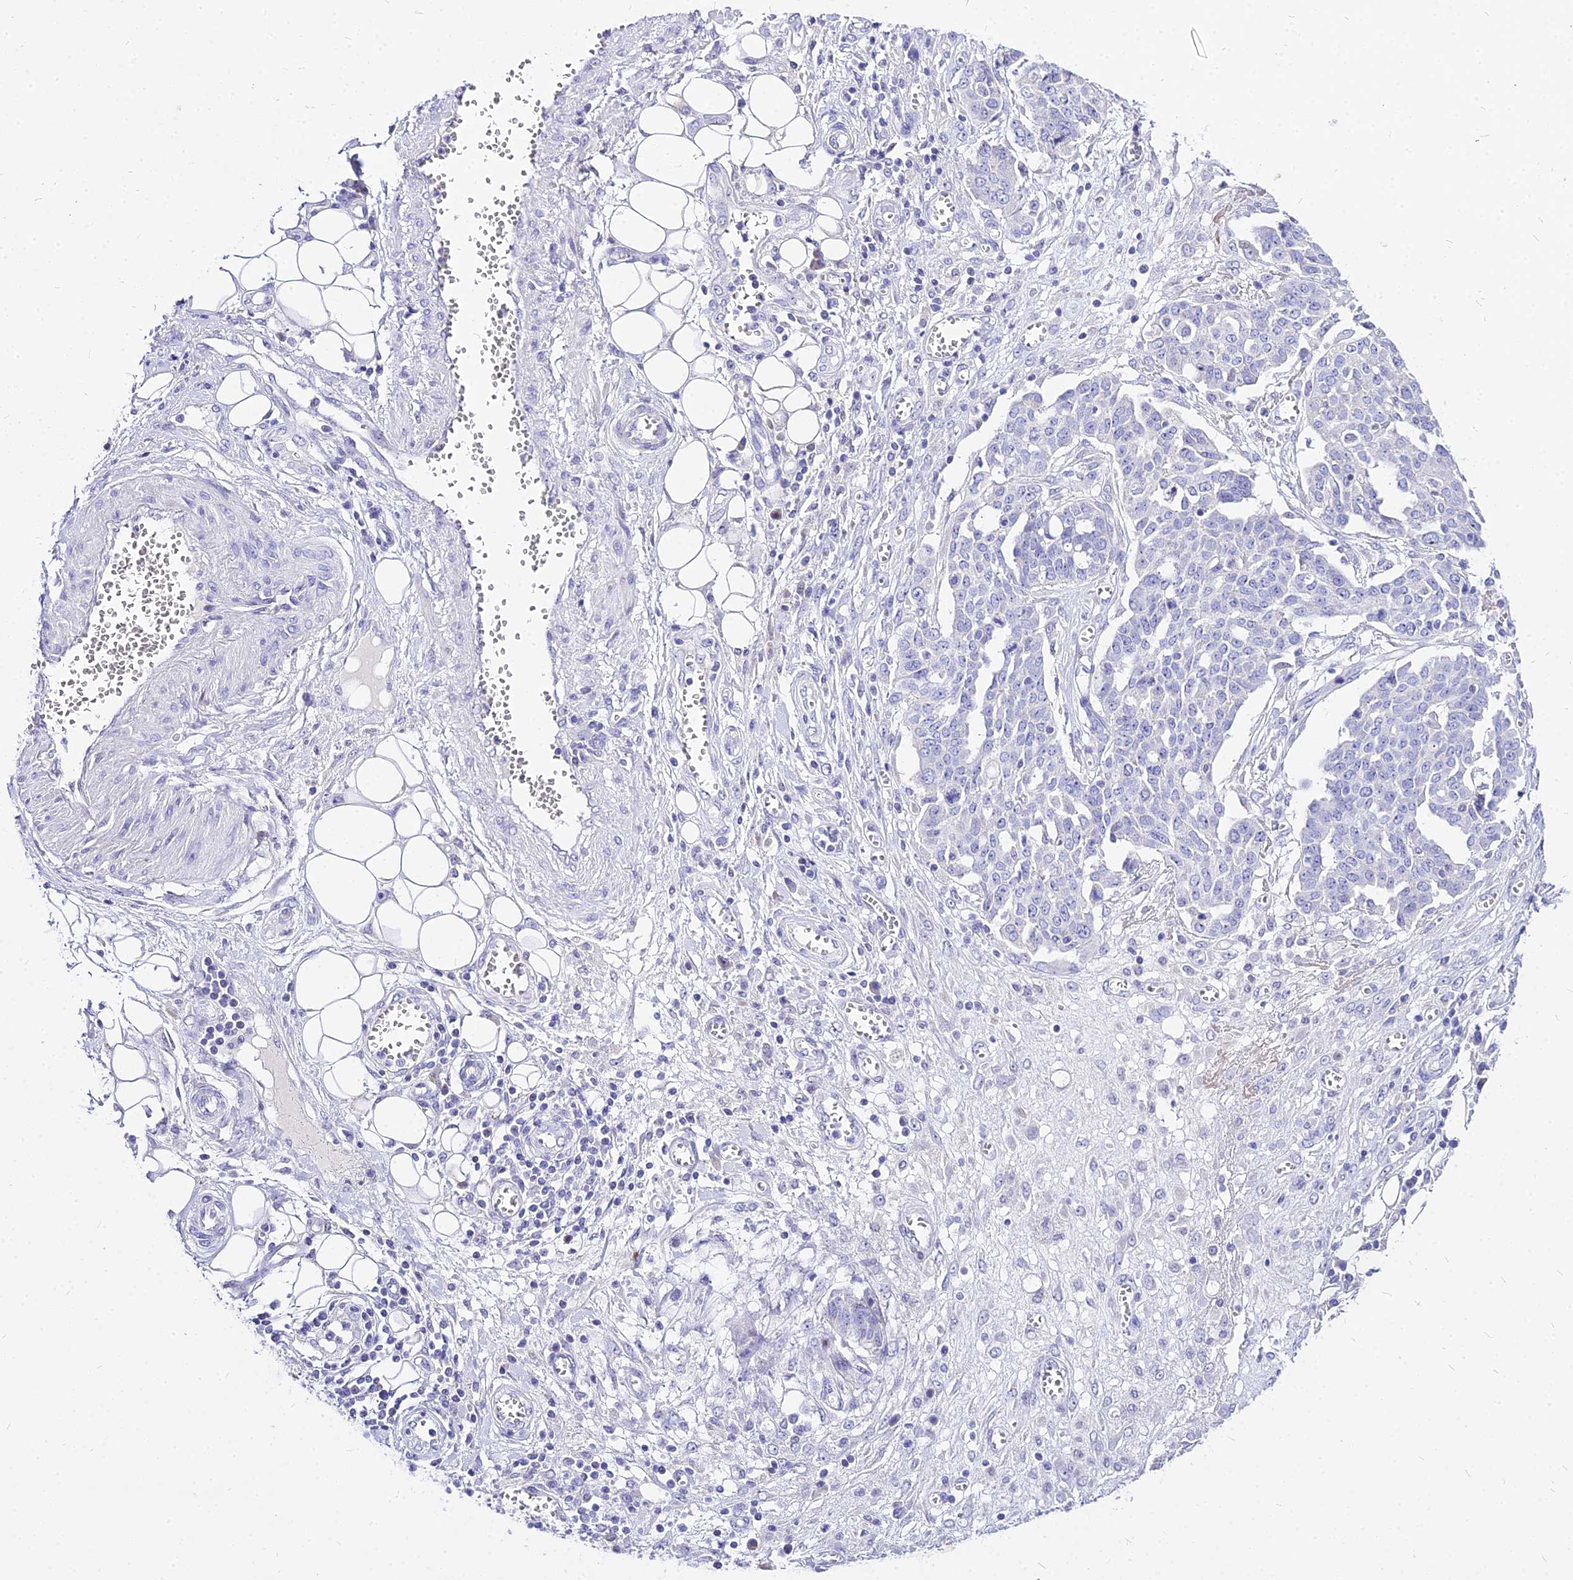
{"staining": {"intensity": "negative", "quantity": "none", "location": "none"}, "tissue": "ovarian cancer", "cell_type": "Tumor cells", "image_type": "cancer", "snomed": [{"axis": "morphology", "description": "Cystadenocarcinoma, serous, NOS"}, {"axis": "topography", "description": "Soft tissue"}, {"axis": "topography", "description": "Ovary"}], "caption": "A high-resolution histopathology image shows immunohistochemistry staining of ovarian serous cystadenocarcinoma, which shows no significant positivity in tumor cells.", "gene": "CARD18", "patient": {"sex": "female", "age": 57}}